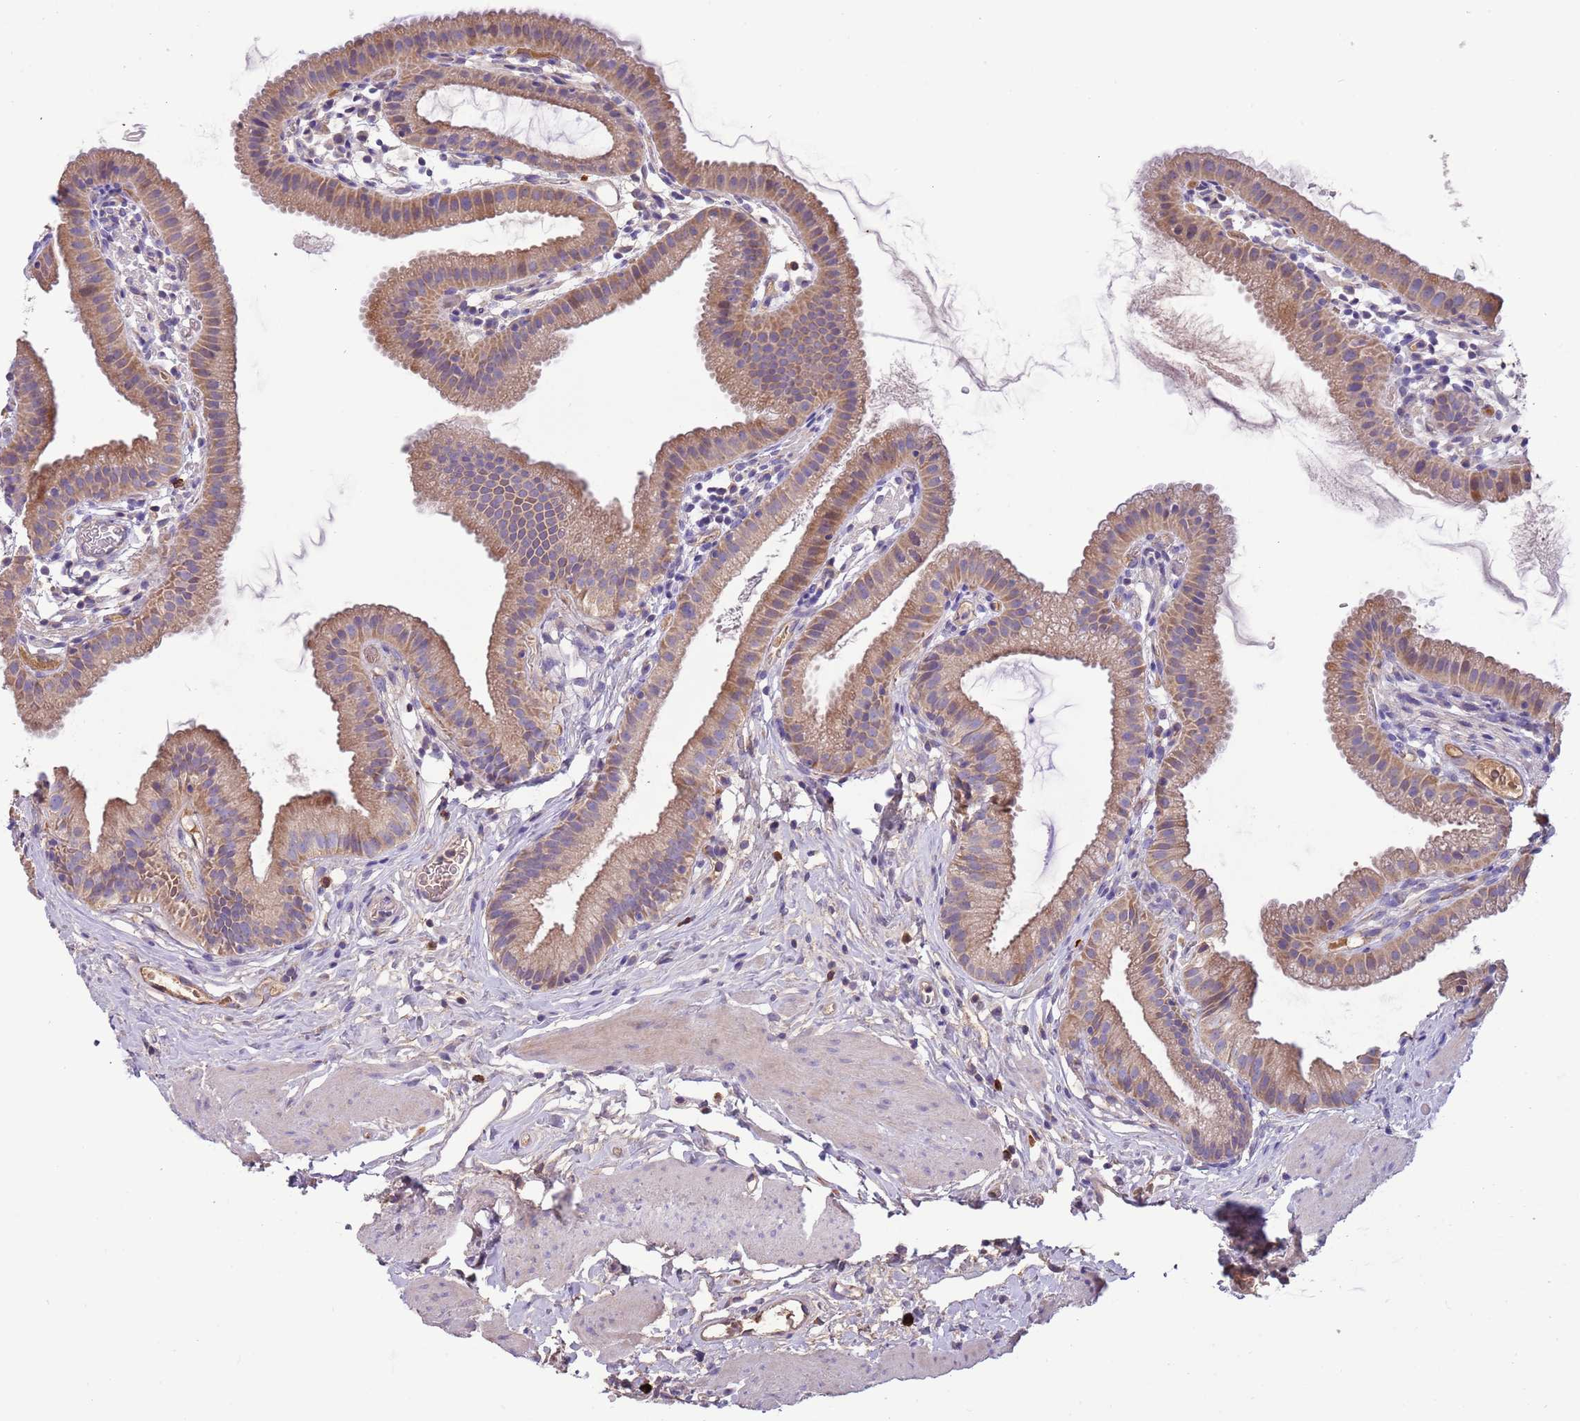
{"staining": {"intensity": "moderate", "quantity": ">75%", "location": "cytoplasmic/membranous"}, "tissue": "gallbladder", "cell_type": "Glandular cells", "image_type": "normal", "snomed": [{"axis": "morphology", "description": "Normal tissue, NOS"}, {"axis": "topography", "description": "Gallbladder"}], "caption": "IHC image of normal gallbladder: gallbladder stained using immunohistochemistry (IHC) exhibits medium levels of moderate protein expression localized specifically in the cytoplasmic/membranous of glandular cells, appearing as a cytoplasmic/membranous brown color.", "gene": "TRMO", "patient": {"sex": "female", "age": 46}}